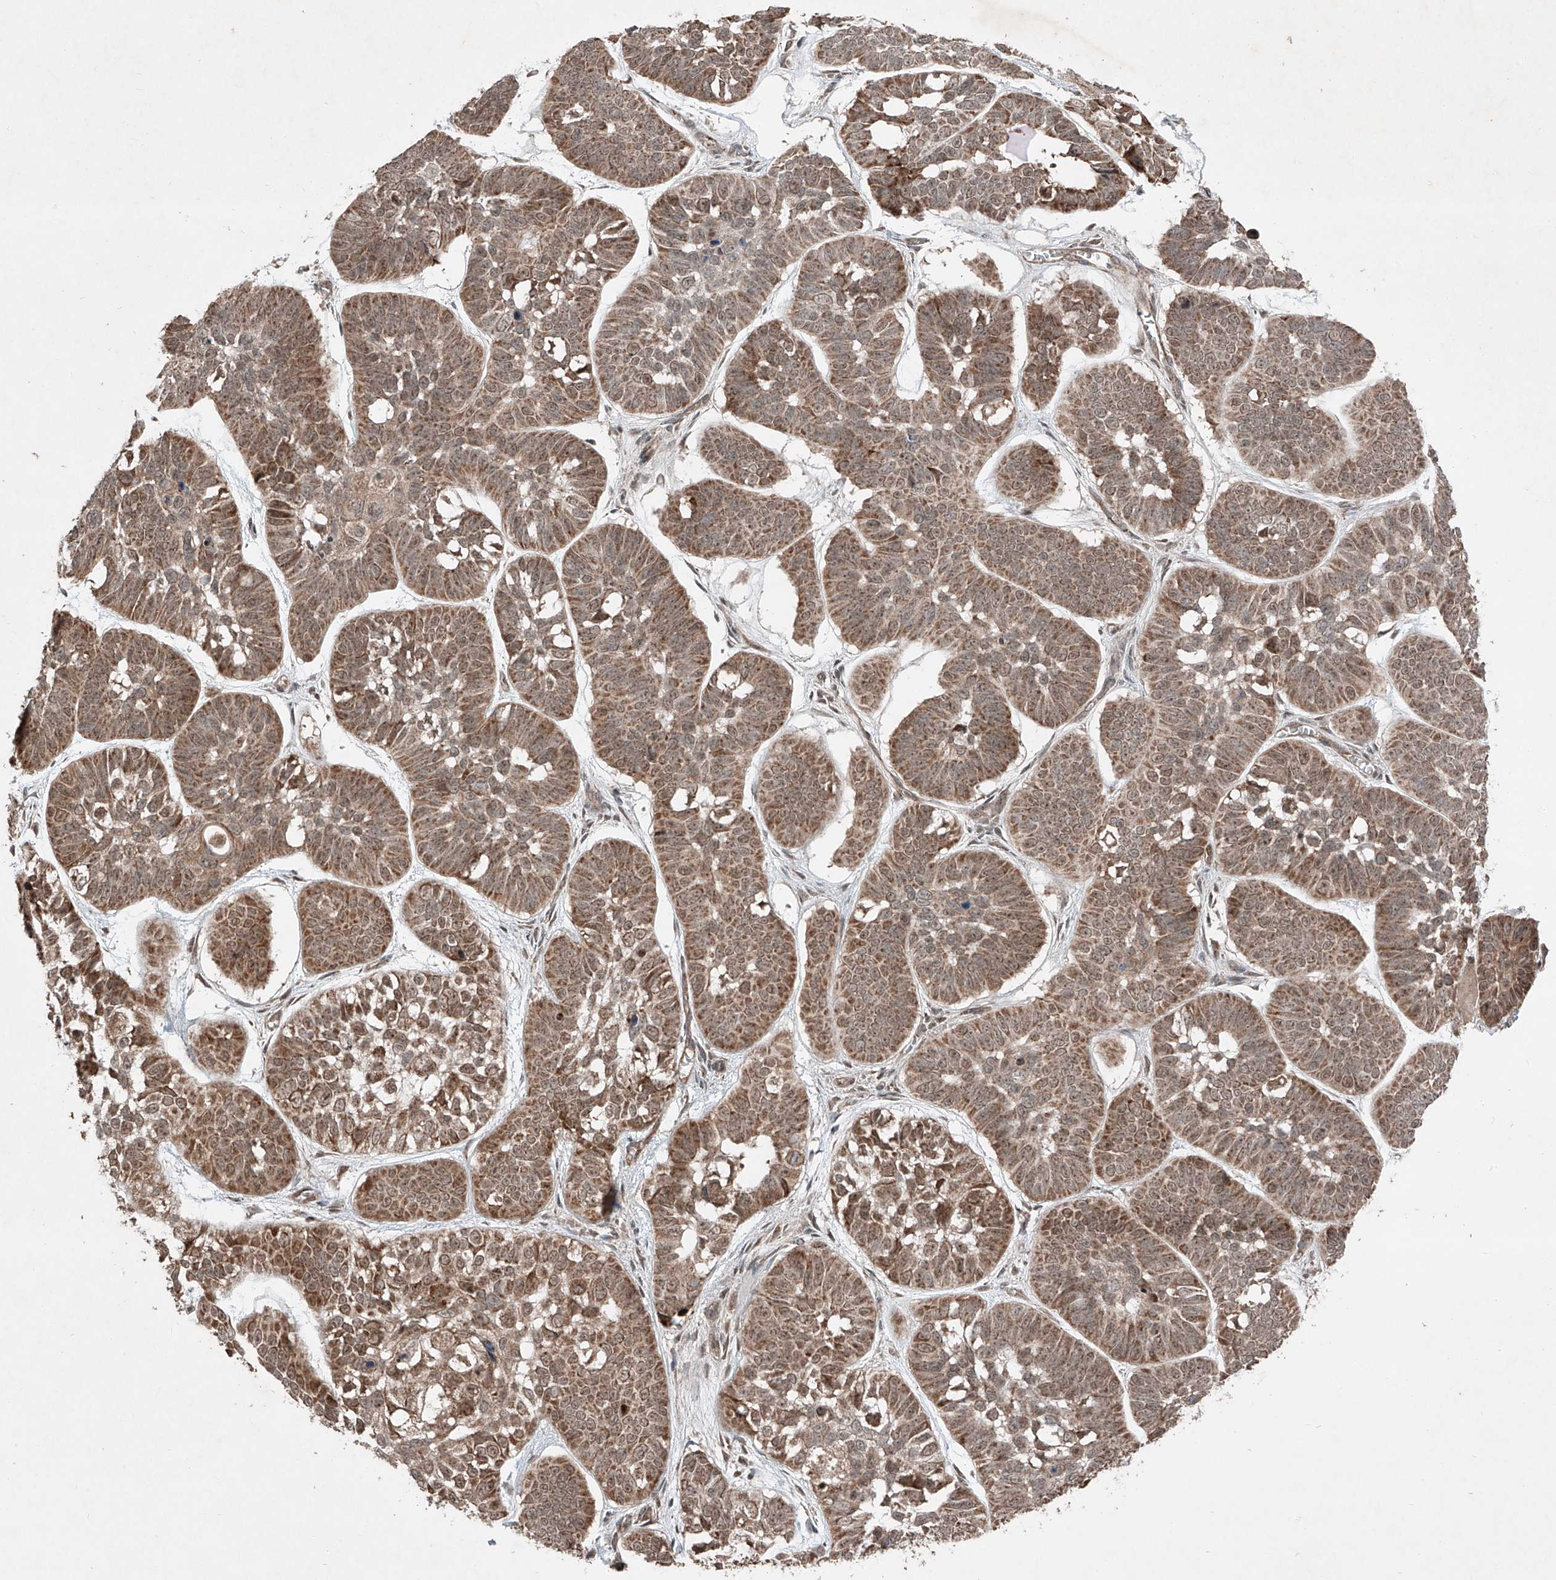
{"staining": {"intensity": "moderate", "quantity": ">75%", "location": "cytoplasmic/membranous"}, "tissue": "skin cancer", "cell_type": "Tumor cells", "image_type": "cancer", "snomed": [{"axis": "morphology", "description": "Basal cell carcinoma"}, {"axis": "topography", "description": "Skin"}], "caption": "This is a micrograph of IHC staining of skin cancer, which shows moderate expression in the cytoplasmic/membranous of tumor cells.", "gene": "ZNF620", "patient": {"sex": "male", "age": 62}}